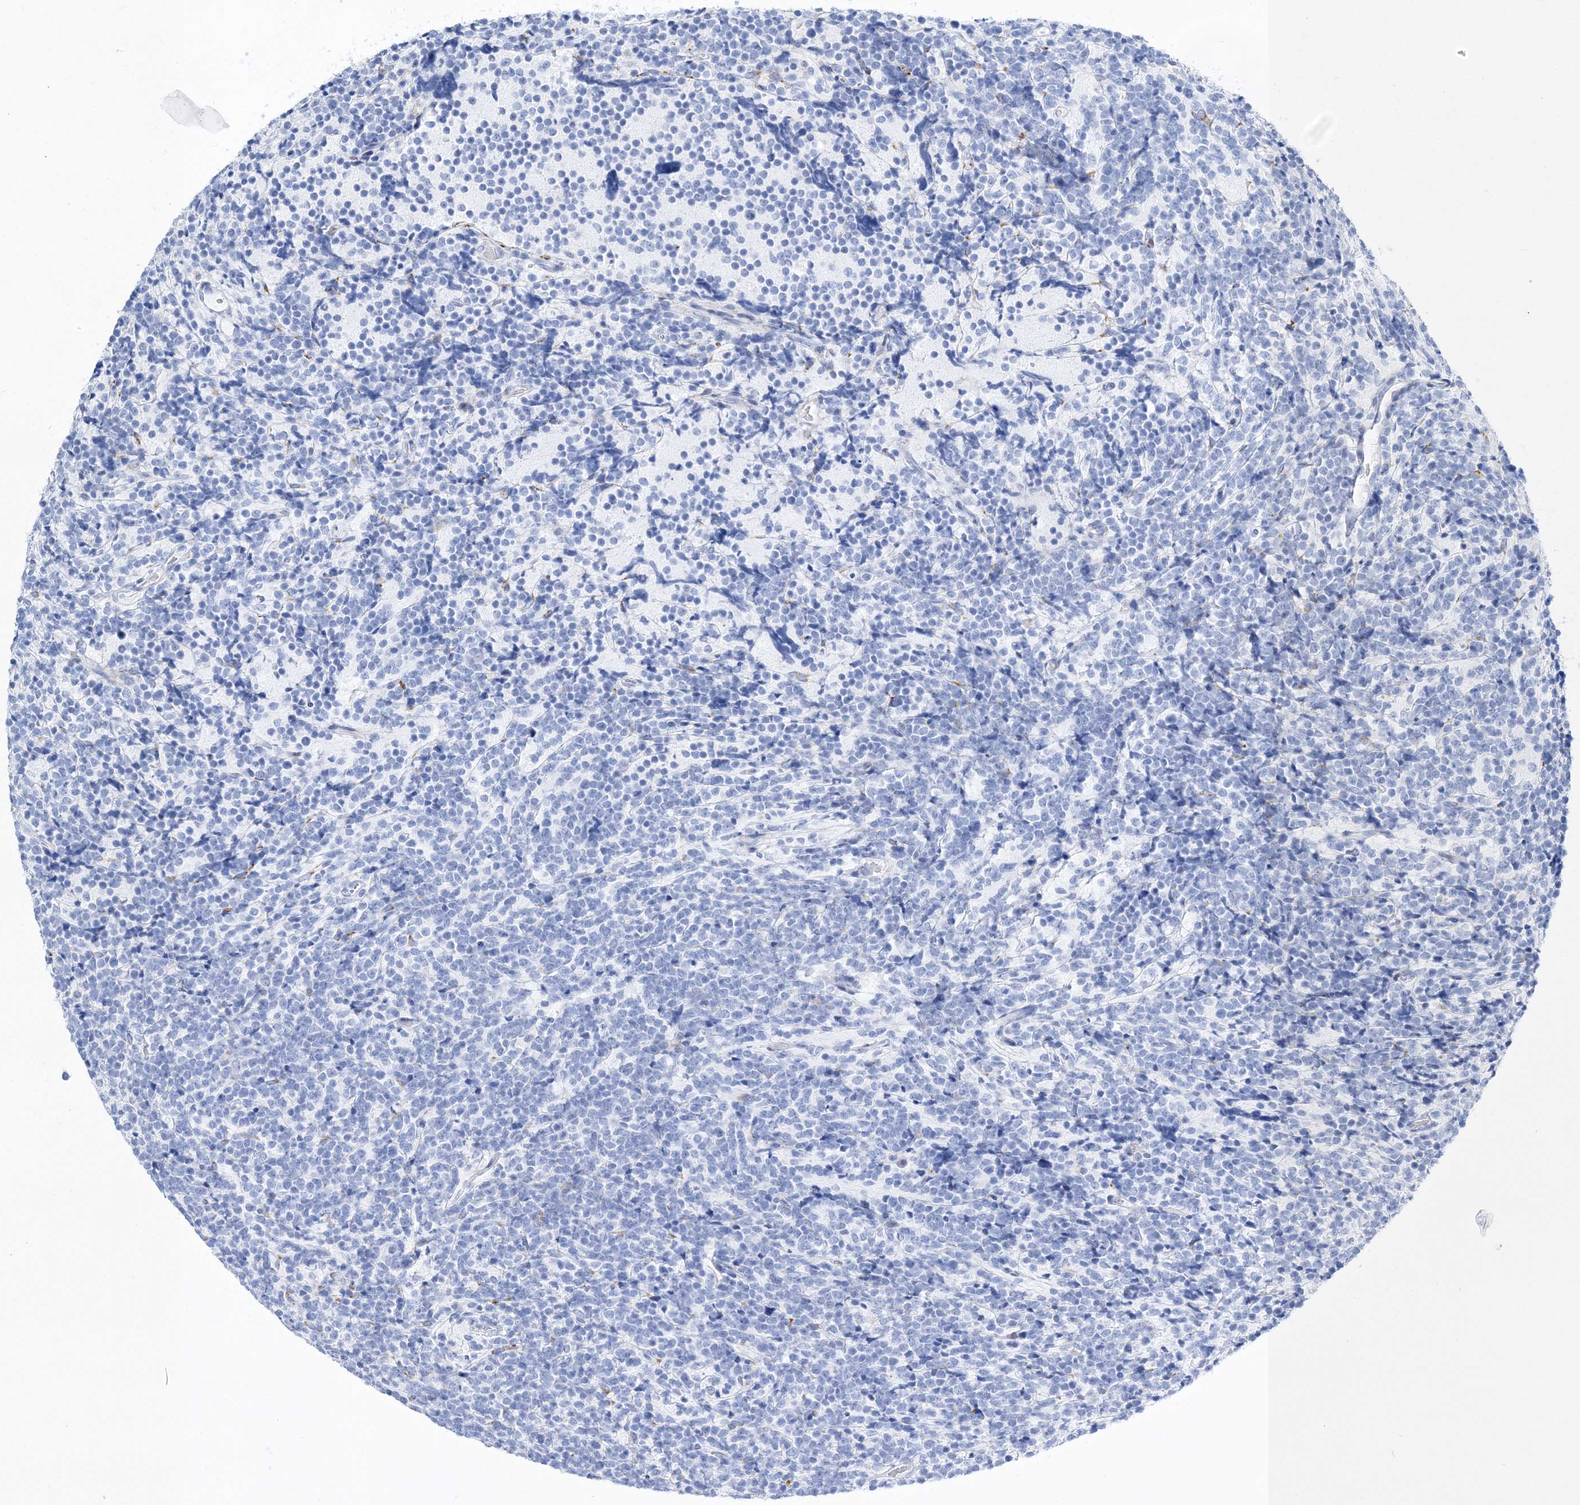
{"staining": {"intensity": "negative", "quantity": "none", "location": "none"}, "tissue": "glioma", "cell_type": "Tumor cells", "image_type": "cancer", "snomed": [{"axis": "morphology", "description": "Glioma, malignant, Low grade"}, {"axis": "topography", "description": "Brain"}], "caption": "Malignant low-grade glioma stained for a protein using immunohistochemistry exhibits no staining tumor cells.", "gene": "TSPYL6", "patient": {"sex": "female", "age": 1}}